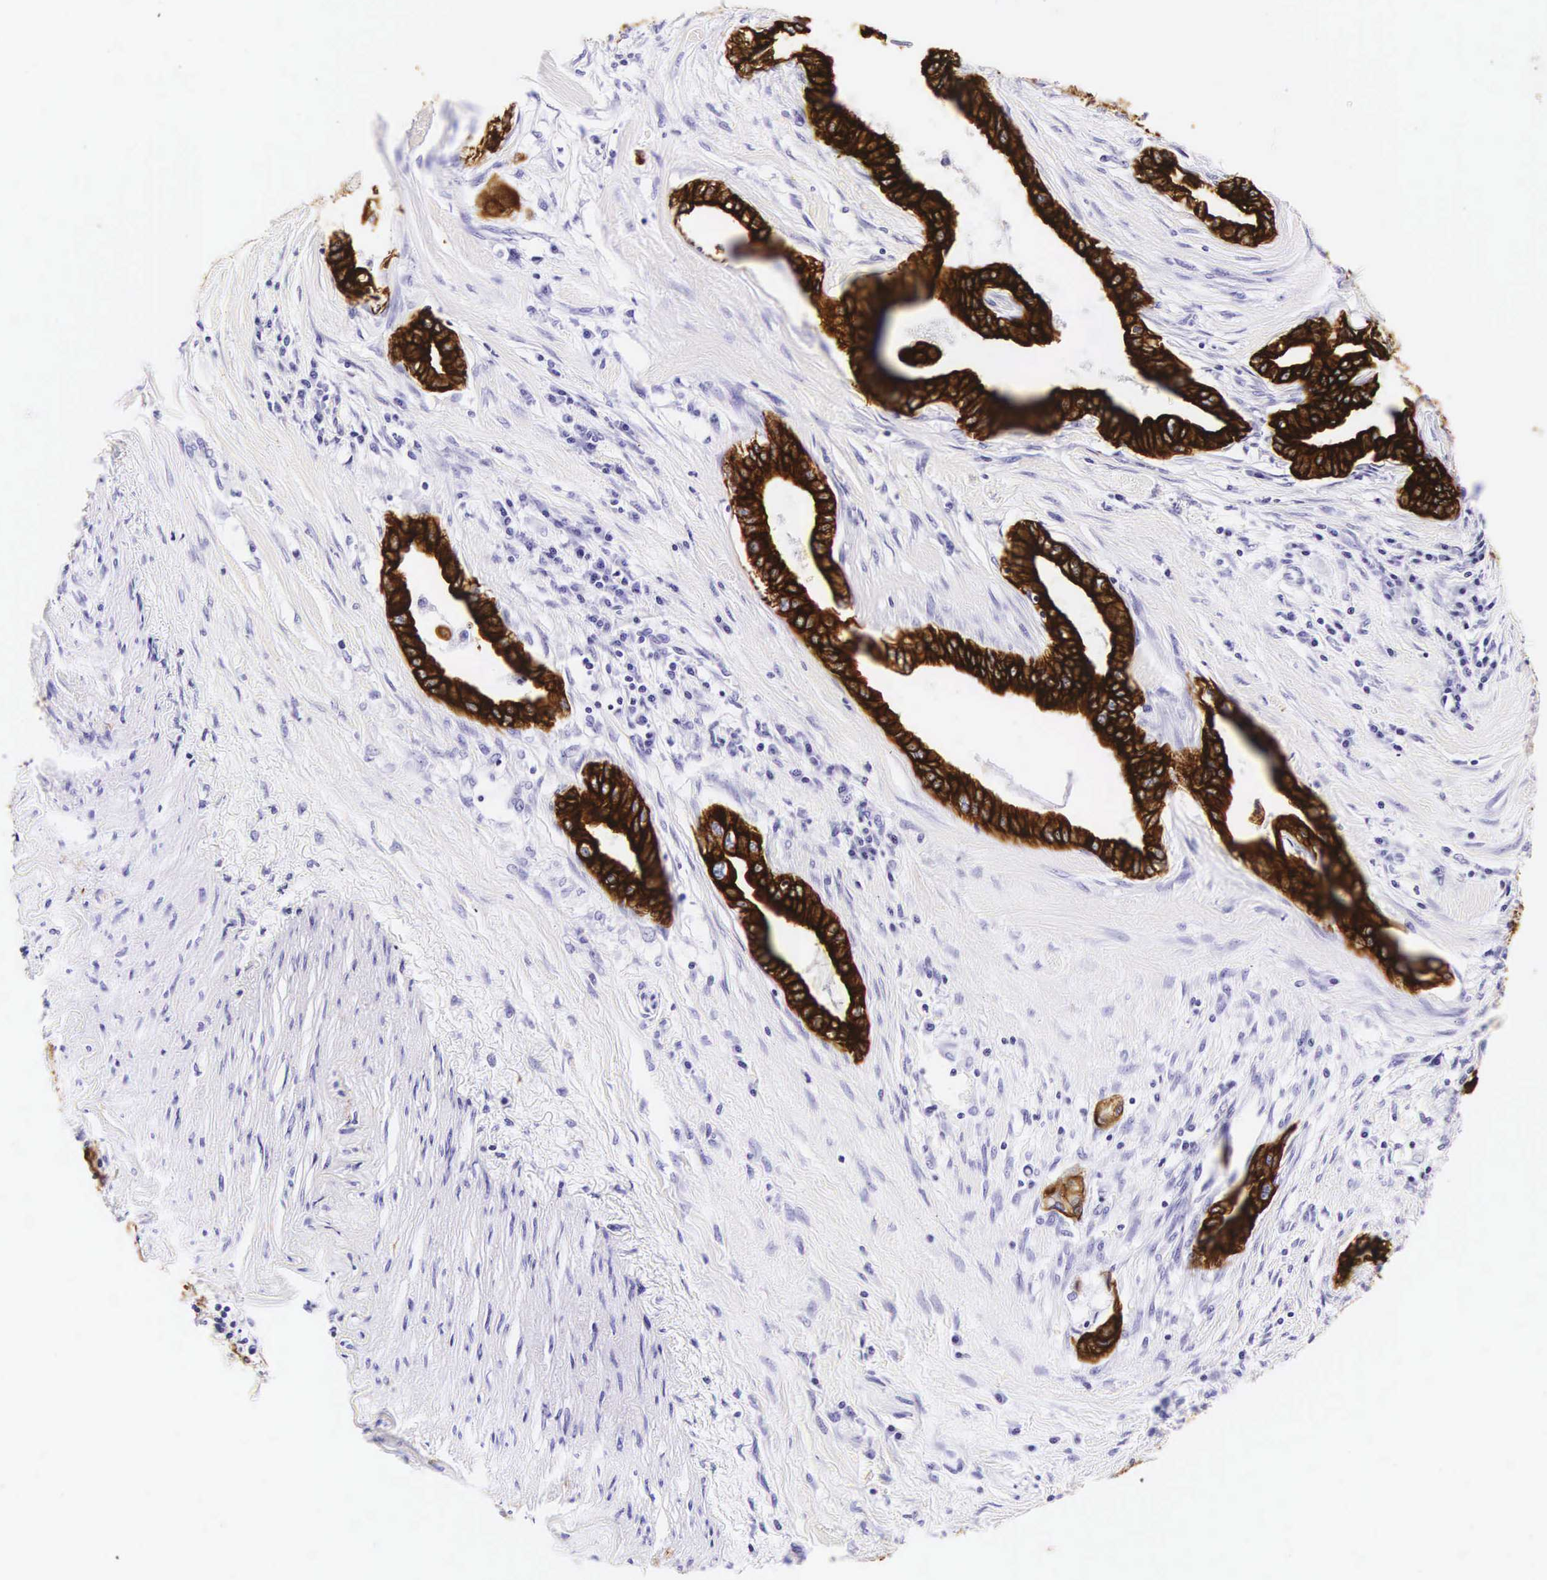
{"staining": {"intensity": "strong", "quantity": ">75%", "location": "cytoplasmic/membranous"}, "tissue": "pancreatic cancer", "cell_type": "Tumor cells", "image_type": "cancer", "snomed": [{"axis": "morphology", "description": "Adenocarcinoma, NOS"}, {"axis": "topography", "description": "Pancreas"}], "caption": "A brown stain highlights strong cytoplasmic/membranous staining of a protein in pancreatic cancer tumor cells.", "gene": "KRT18", "patient": {"sex": "female", "age": 64}}